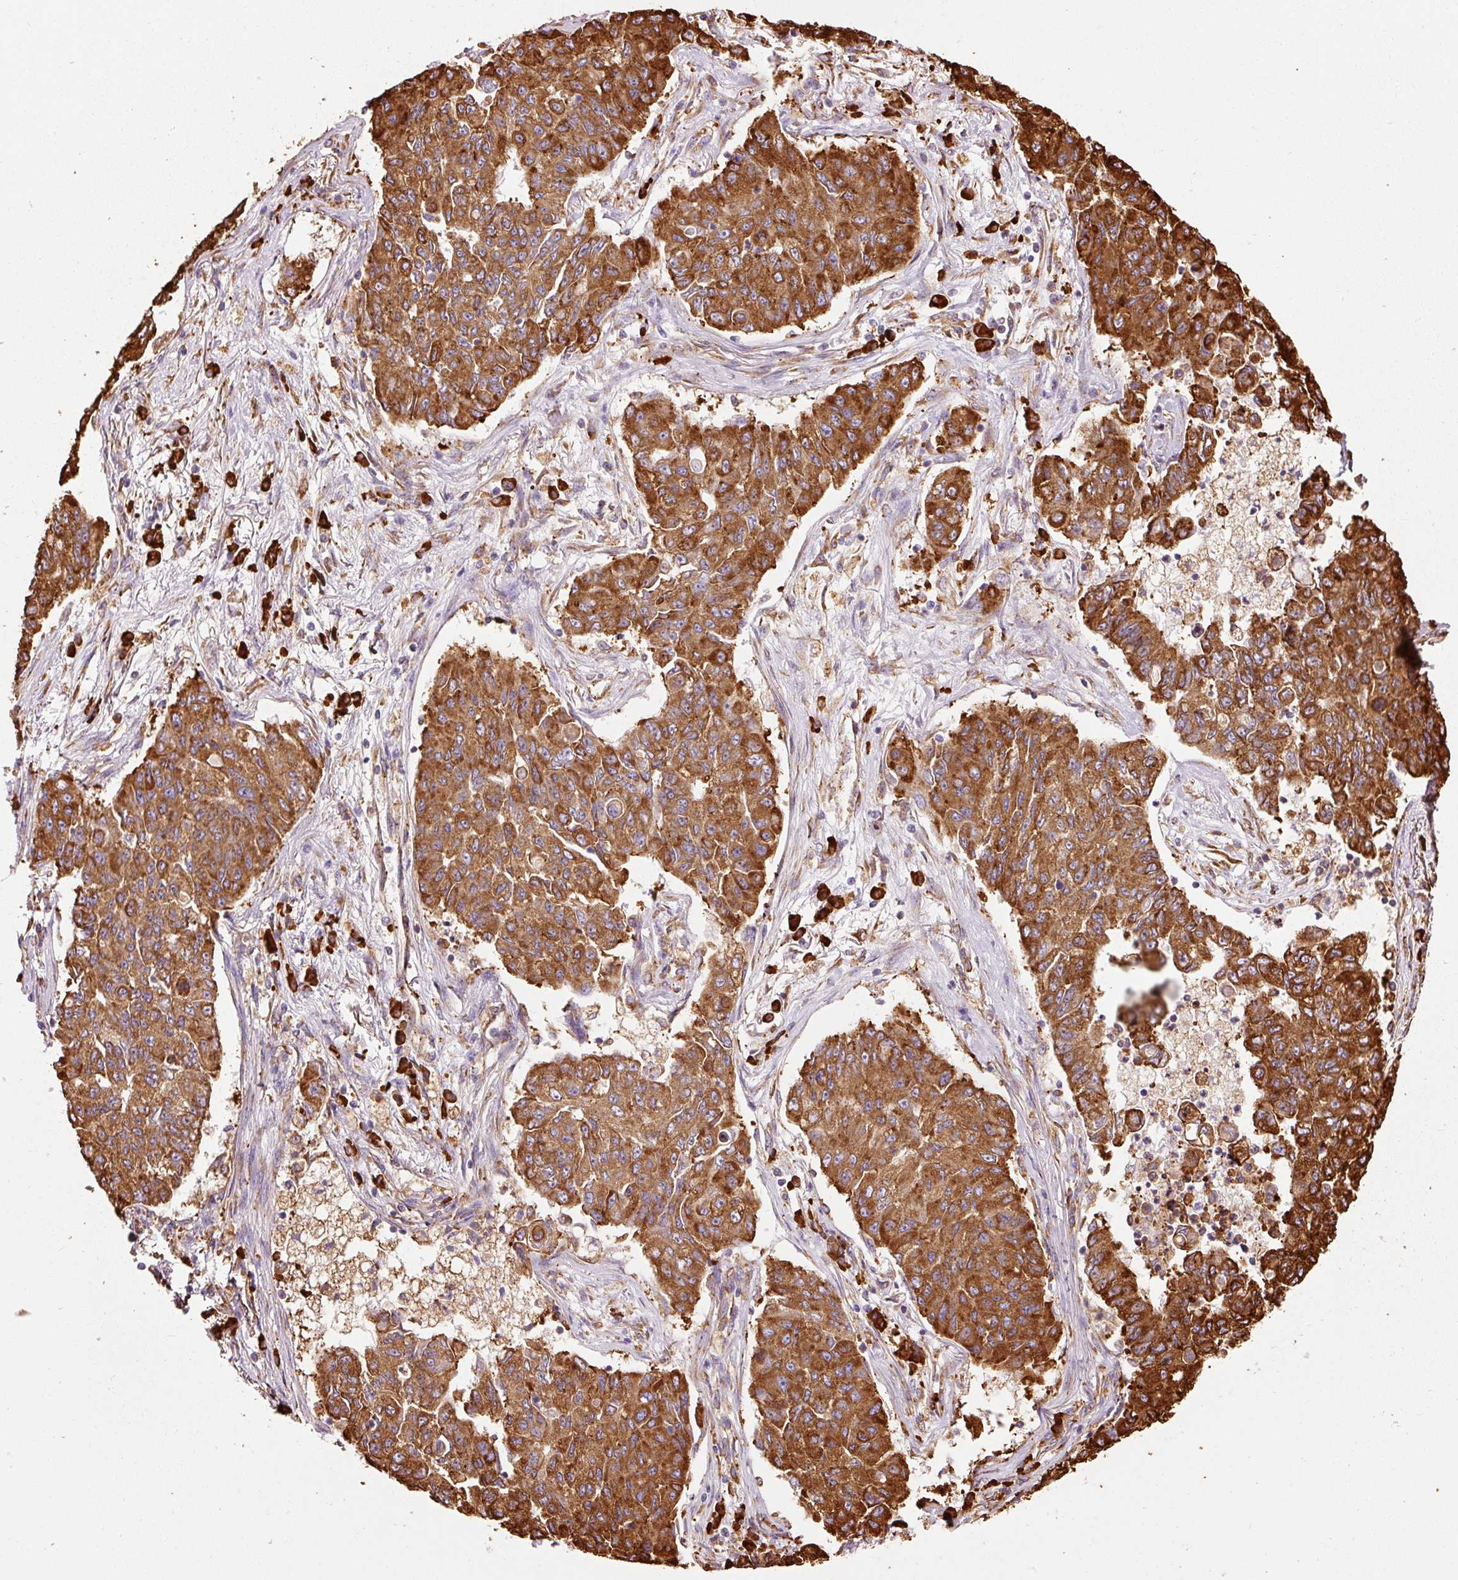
{"staining": {"intensity": "strong", "quantity": ">75%", "location": "cytoplasmic/membranous"}, "tissue": "lung cancer", "cell_type": "Tumor cells", "image_type": "cancer", "snomed": [{"axis": "morphology", "description": "Squamous cell carcinoma, NOS"}, {"axis": "topography", "description": "Lung"}], "caption": "Approximately >75% of tumor cells in human squamous cell carcinoma (lung) show strong cytoplasmic/membranous protein positivity as visualized by brown immunohistochemical staining.", "gene": "KLC1", "patient": {"sex": "male", "age": 74}}